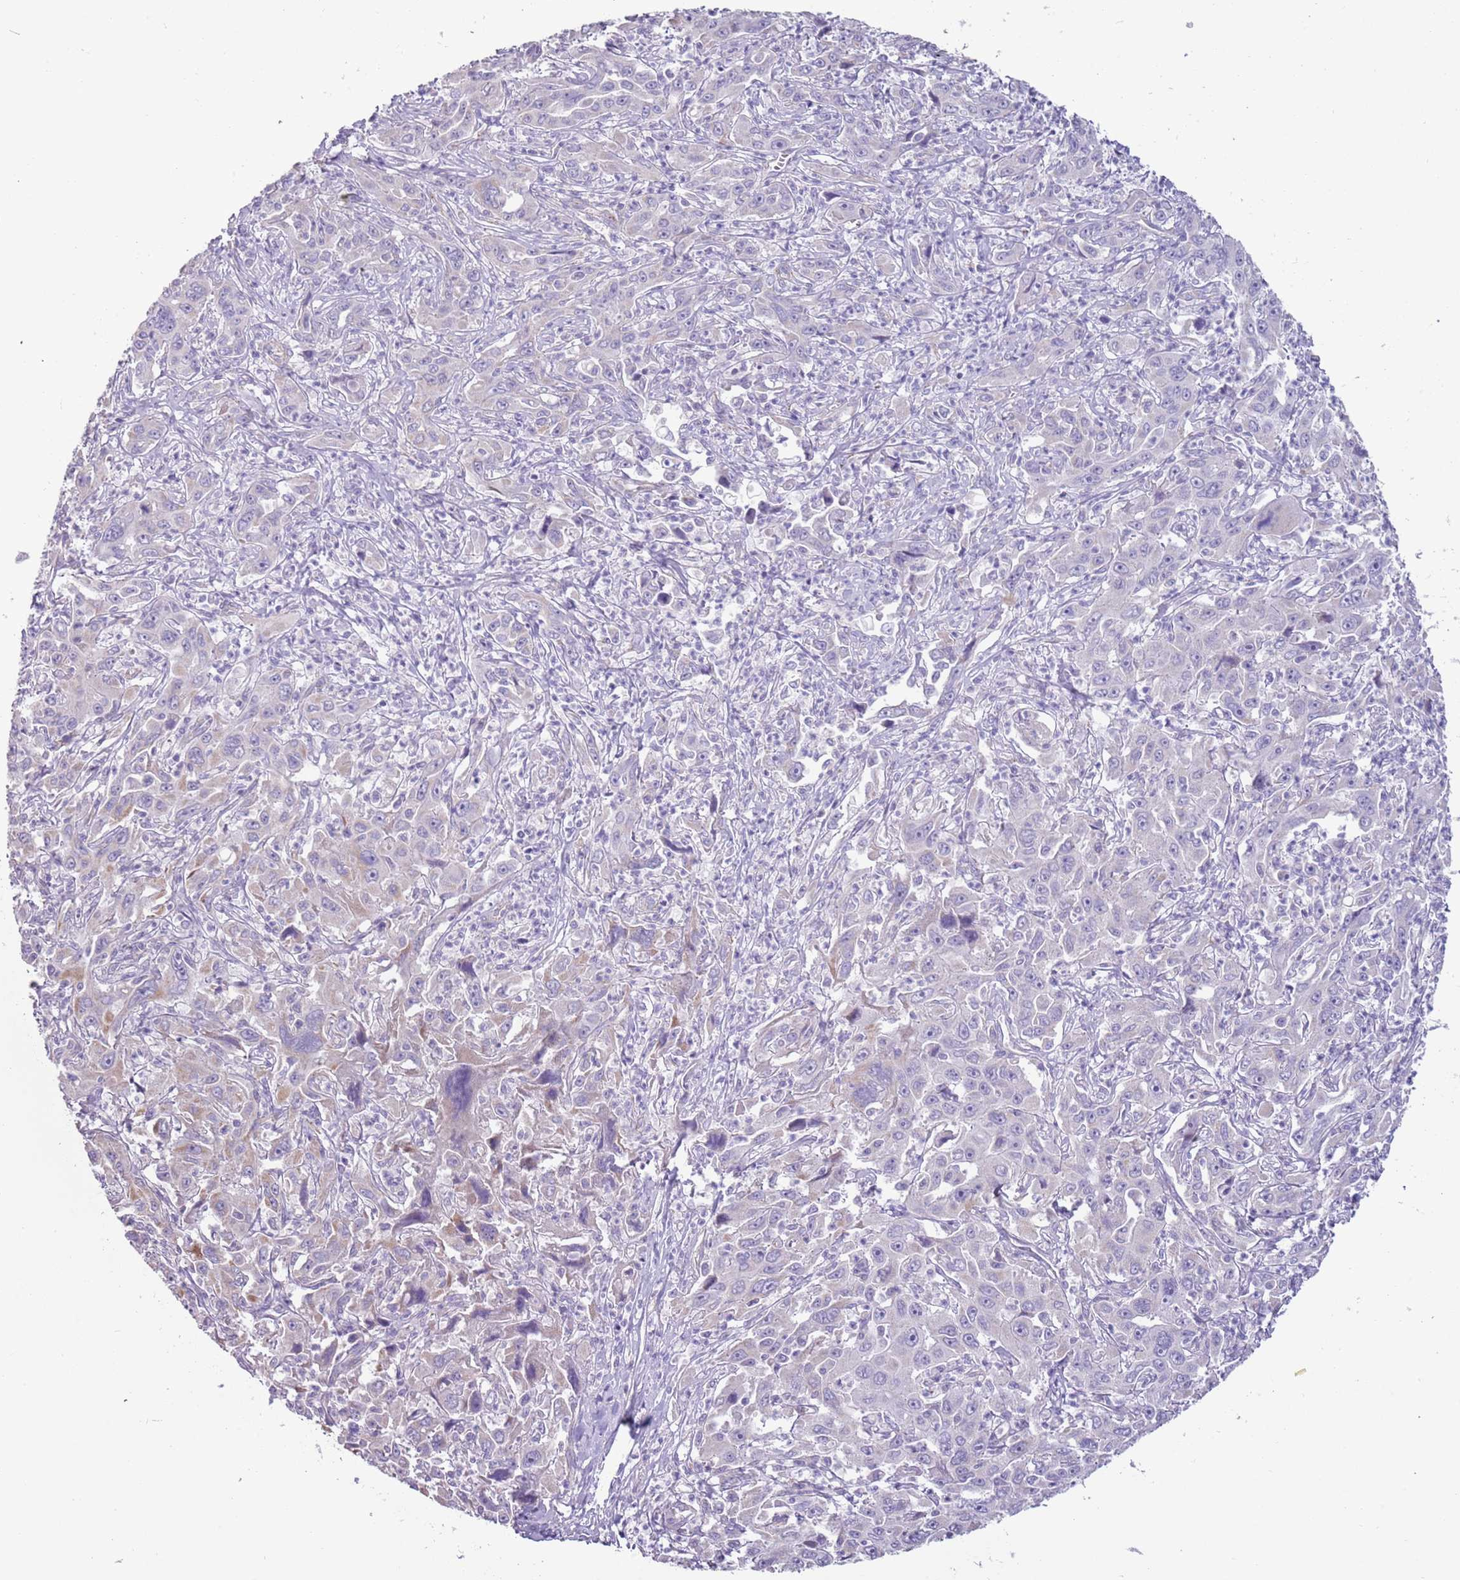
{"staining": {"intensity": "negative", "quantity": "none", "location": "none"}, "tissue": "liver cancer", "cell_type": "Tumor cells", "image_type": "cancer", "snomed": [{"axis": "morphology", "description": "Carcinoma, Hepatocellular, NOS"}, {"axis": "topography", "description": "Liver"}], "caption": "Tumor cells show no significant protein positivity in liver cancer.", "gene": "RNF222", "patient": {"sex": "male", "age": 63}}